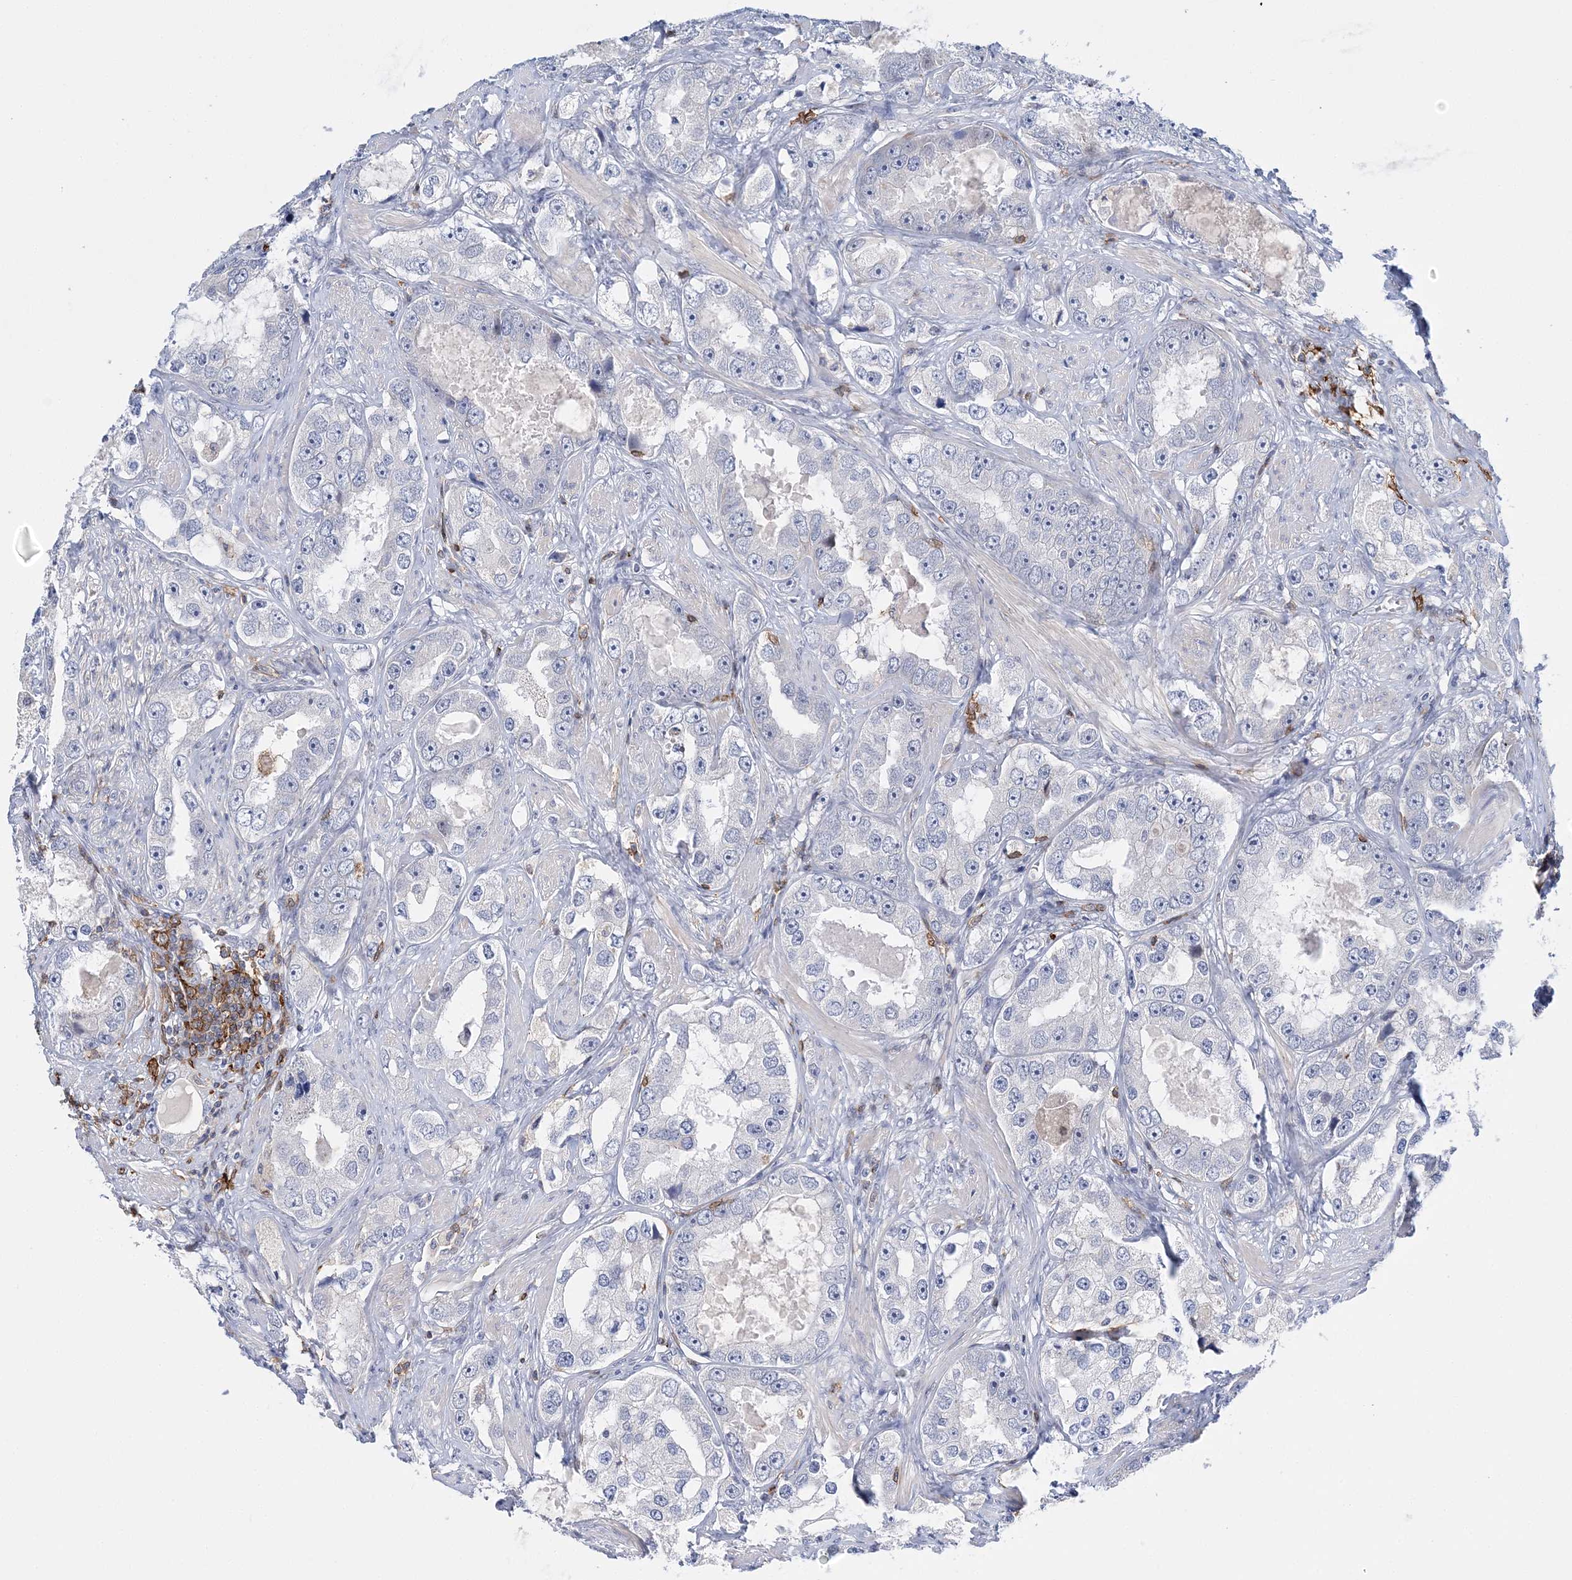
{"staining": {"intensity": "negative", "quantity": "none", "location": "none"}, "tissue": "prostate cancer", "cell_type": "Tumor cells", "image_type": "cancer", "snomed": [{"axis": "morphology", "description": "Adenocarcinoma, High grade"}, {"axis": "topography", "description": "Prostate"}], "caption": "Tumor cells show no significant protein expression in adenocarcinoma (high-grade) (prostate).", "gene": "PRMT9", "patient": {"sex": "male", "age": 63}}